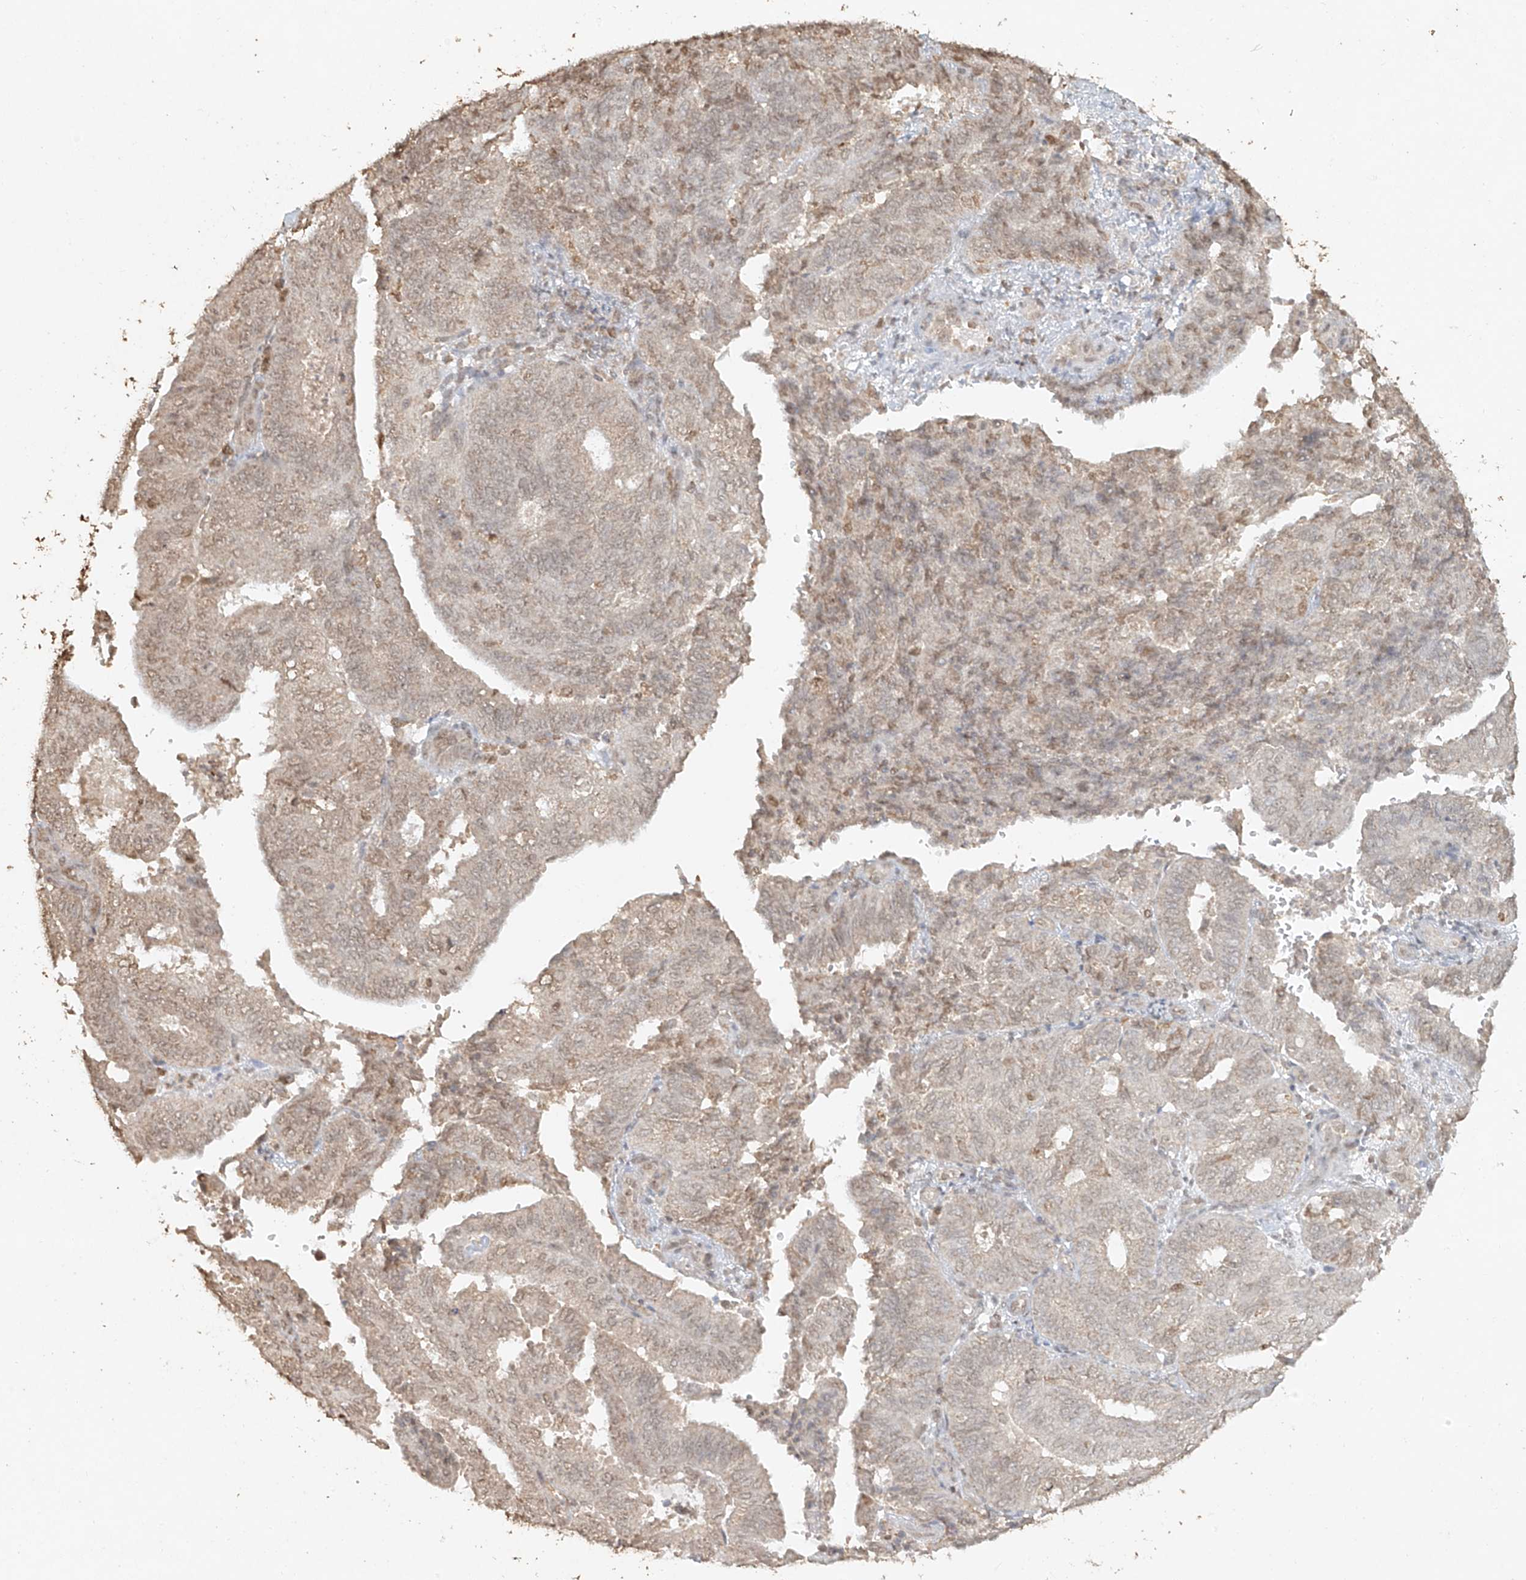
{"staining": {"intensity": "weak", "quantity": ">75%", "location": "nuclear"}, "tissue": "endometrial cancer", "cell_type": "Tumor cells", "image_type": "cancer", "snomed": [{"axis": "morphology", "description": "Adenocarcinoma, NOS"}, {"axis": "topography", "description": "Uterus"}], "caption": "This is an image of IHC staining of endometrial adenocarcinoma, which shows weak staining in the nuclear of tumor cells.", "gene": "TIGAR", "patient": {"sex": "female", "age": 60}}